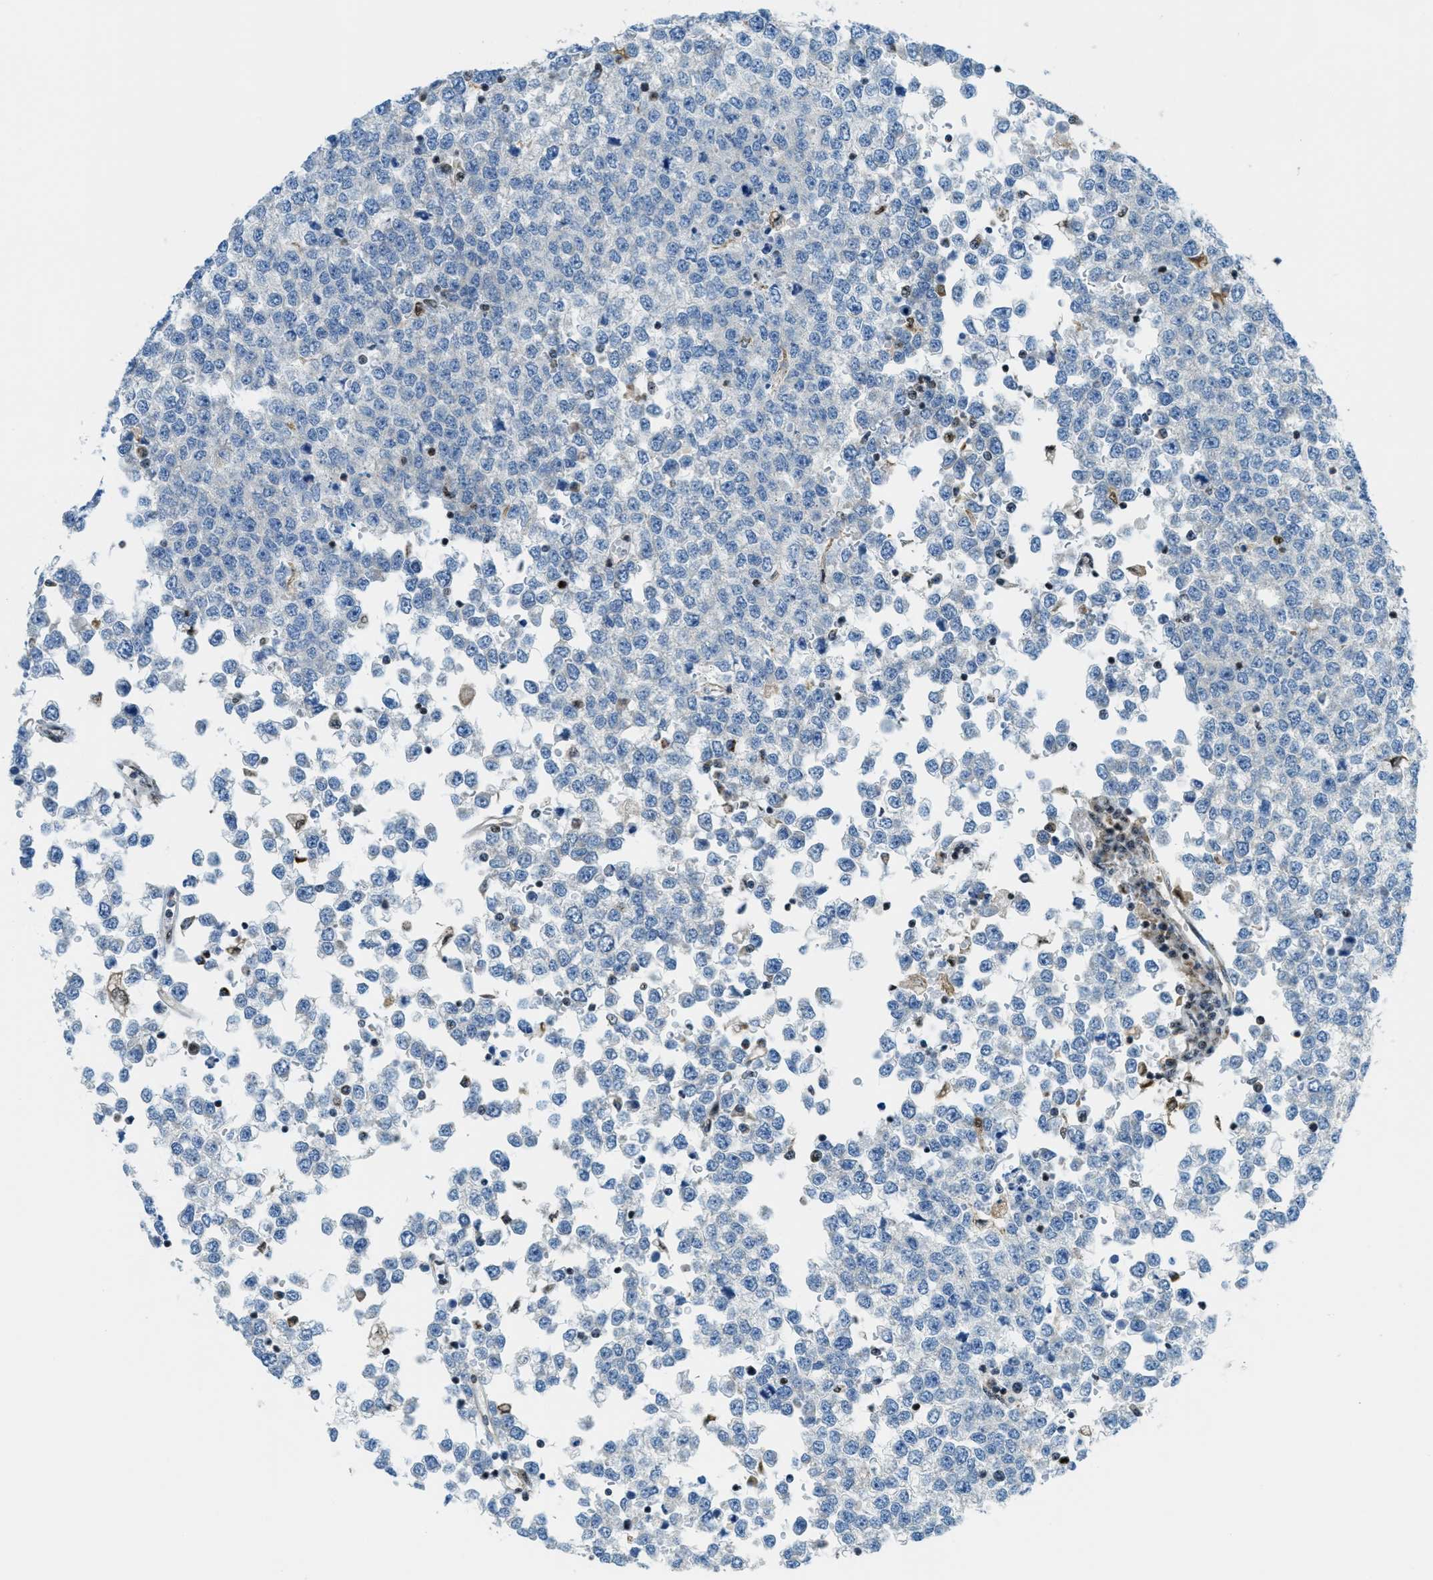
{"staining": {"intensity": "negative", "quantity": "none", "location": "none"}, "tissue": "testis cancer", "cell_type": "Tumor cells", "image_type": "cancer", "snomed": [{"axis": "morphology", "description": "Seminoma, NOS"}, {"axis": "topography", "description": "Testis"}], "caption": "This is an IHC micrograph of human testis seminoma. There is no staining in tumor cells.", "gene": "SP100", "patient": {"sex": "male", "age": 65}}